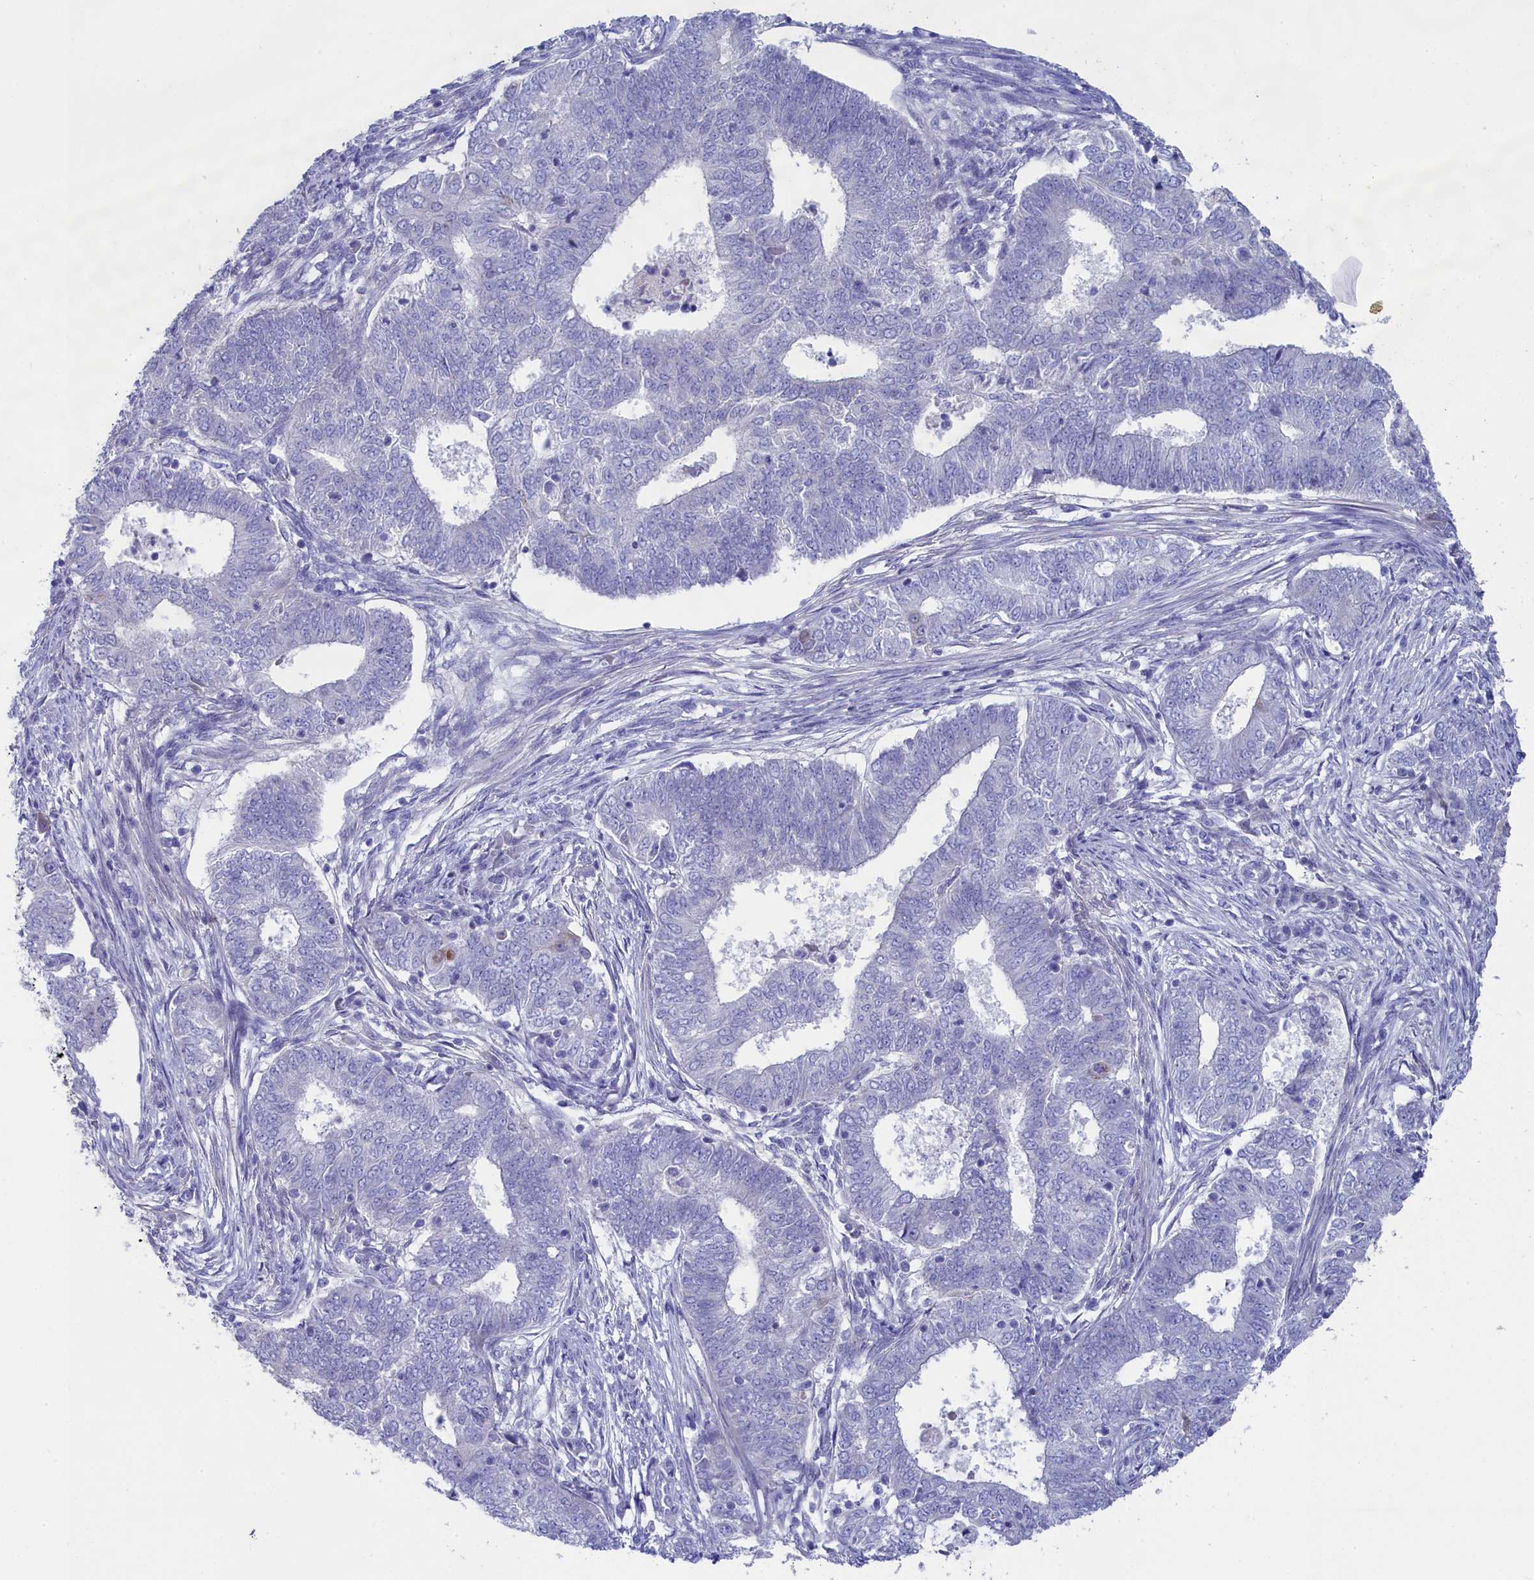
{"staining": {"intensity": "negative", "quantity": "none", "location": "none"}, "tissue": "endometrial cancer", "cell_type": "Tumor cells", "image_type": "cancer", "snomed": [{"axis": "morphology", "description": "Adenocarcinoma, NOS"}, {"axis": "topography", "description": "Endometrium"}], "caption": "Micrograph shows no protein positivity in tumor cells of endometrial cancer tissue.", "gene": "PRDM12", "patient": {"sex": "female", "age": 62}}